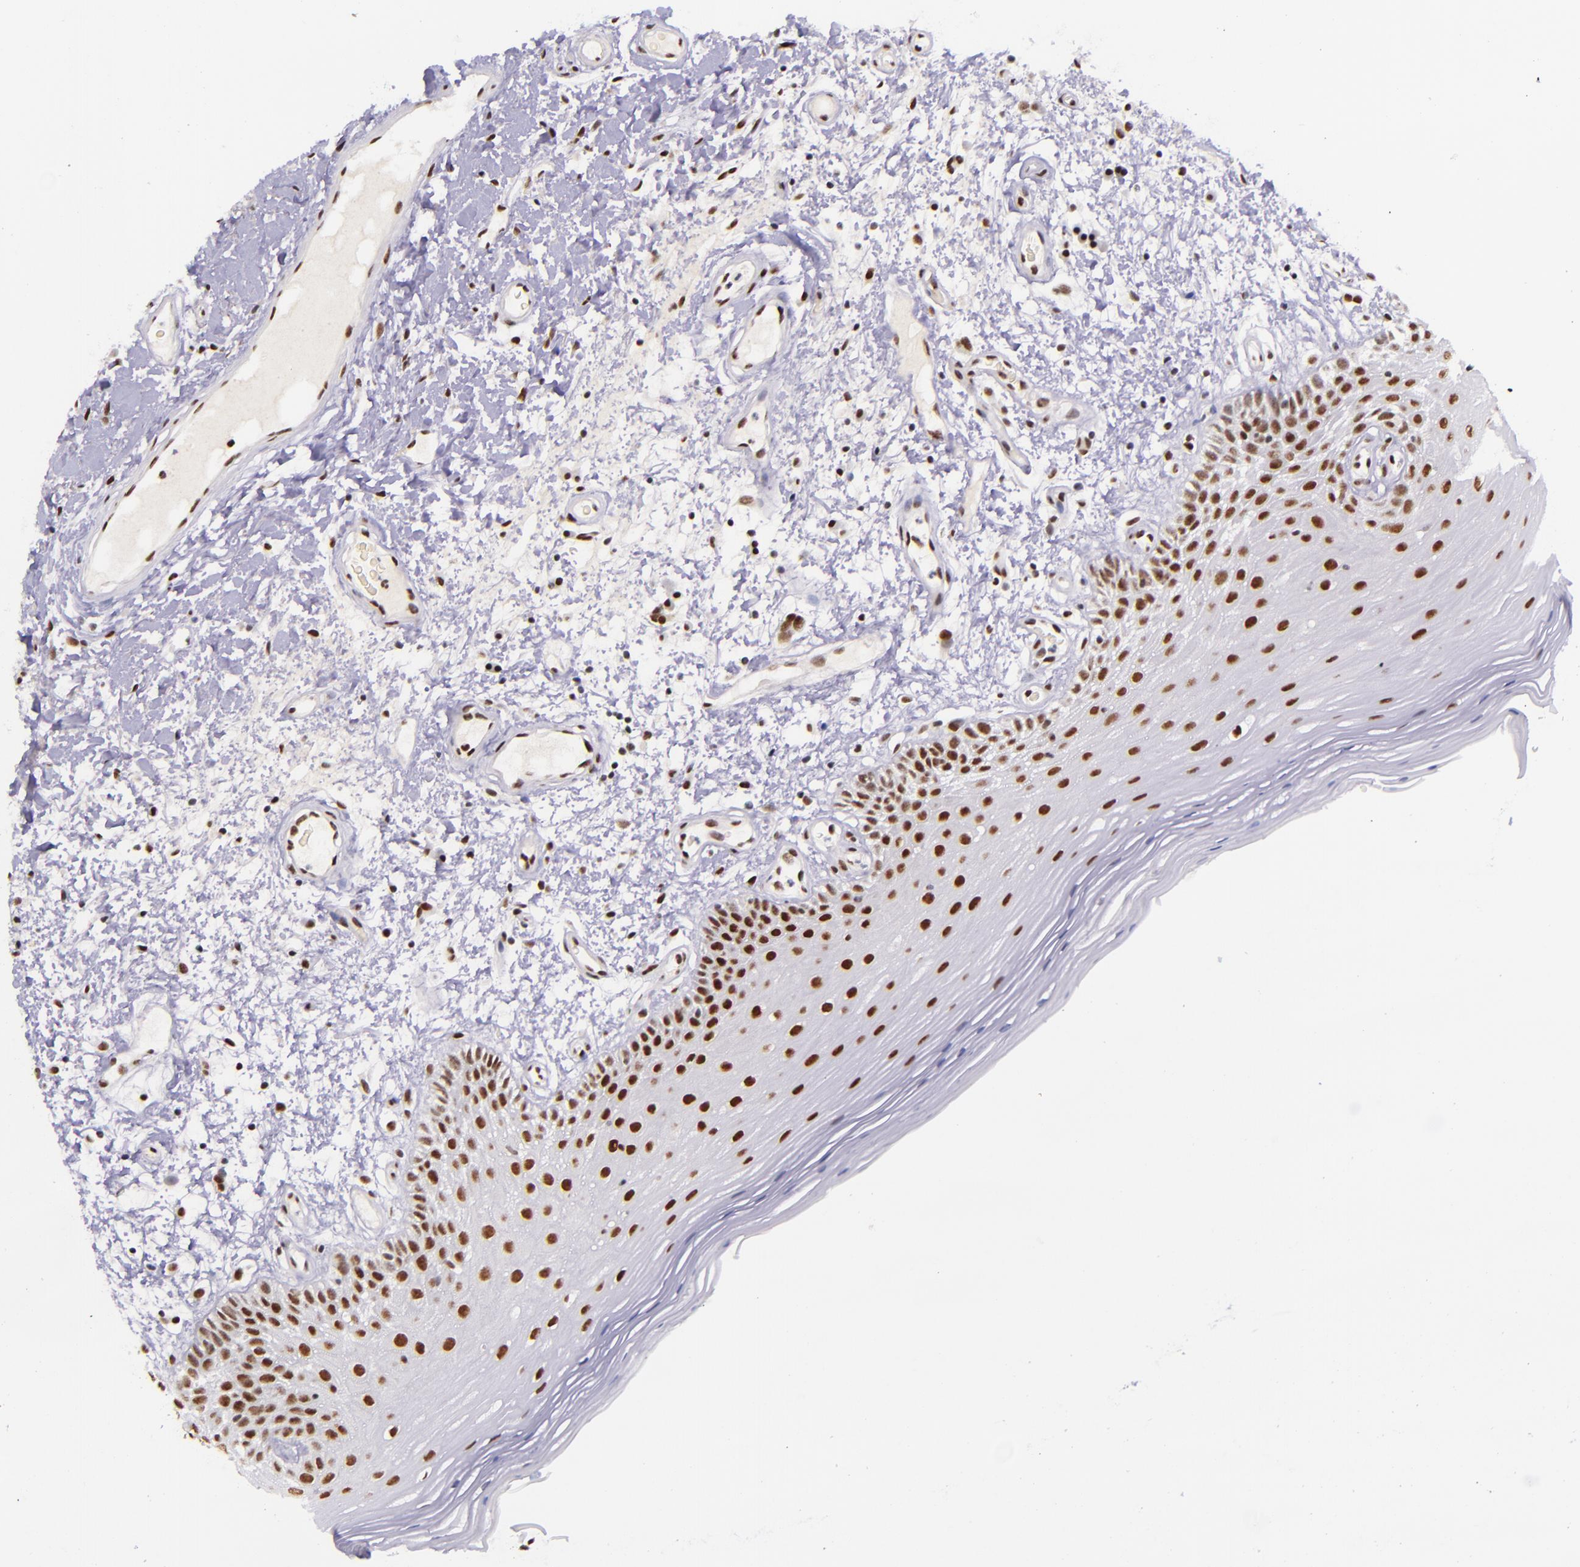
{"staining": {"intensity": "strong", "quantity": ">75%", "location": "nuclear"}, "tissue": "oral mucosa", "cell_type": "Squamous epithelial cells", "image_type": "normal", "snomed": [{"axis": "morphology", "description": "Normal tissue, NOS"}, {"axis": "morphology", "description": "Squamous cell carcinoma, NOS"}, {"axis": "topography", "description": "Skeletal muscle"}, {"axis": "topography", "description": "Oral tissue"}, {"axis": "topography", "description": "Head-Neck"}], "caption": "Benign oral mucosa was stained to show a protein in brown. There is high levels of strong nuclear staining in about >75% of squamous epithelial cells.", "gene": "GPKOW", "patient": {"sex": "male", "age": 71}}